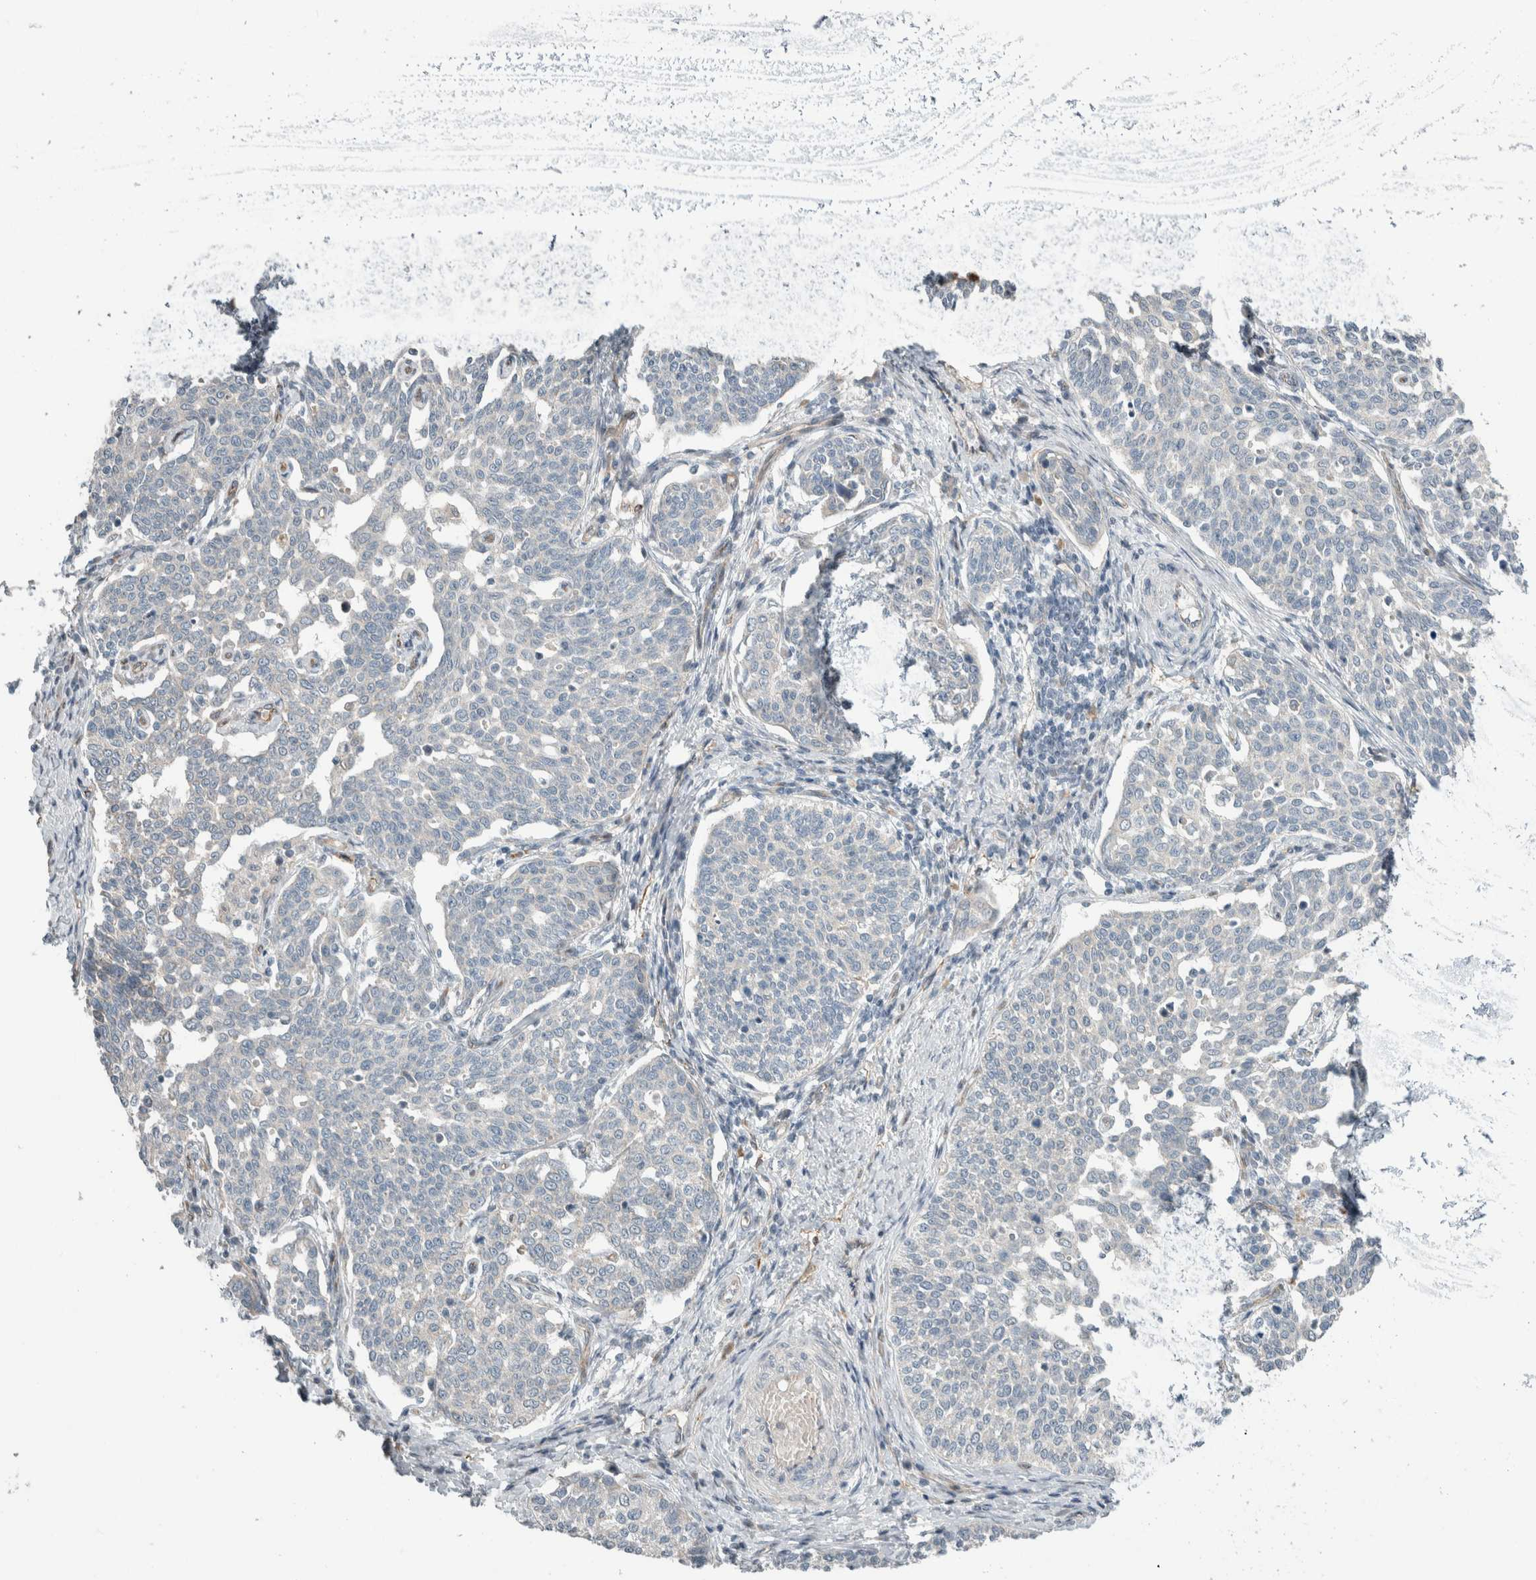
{"staining": {"intensity": "negative", "quantity": "none", "location": "none"}, "tissue": "cervical cancer", "cell_type": "Tumor cells", "image_type": "cancer", "snomed": [{"axis": "morphology", "description": "Squamous cell carcinoma, NOS"}, {"axis": "topography", "description": "Cervix"}], "caption": "A histopathology image of cervical cancer (squamous cell carcinoma) stained for a protein exhibits no brown staining in tumor cells.", "gene": "KPNA5", "patient": {"sex": "female", "age": 34}}